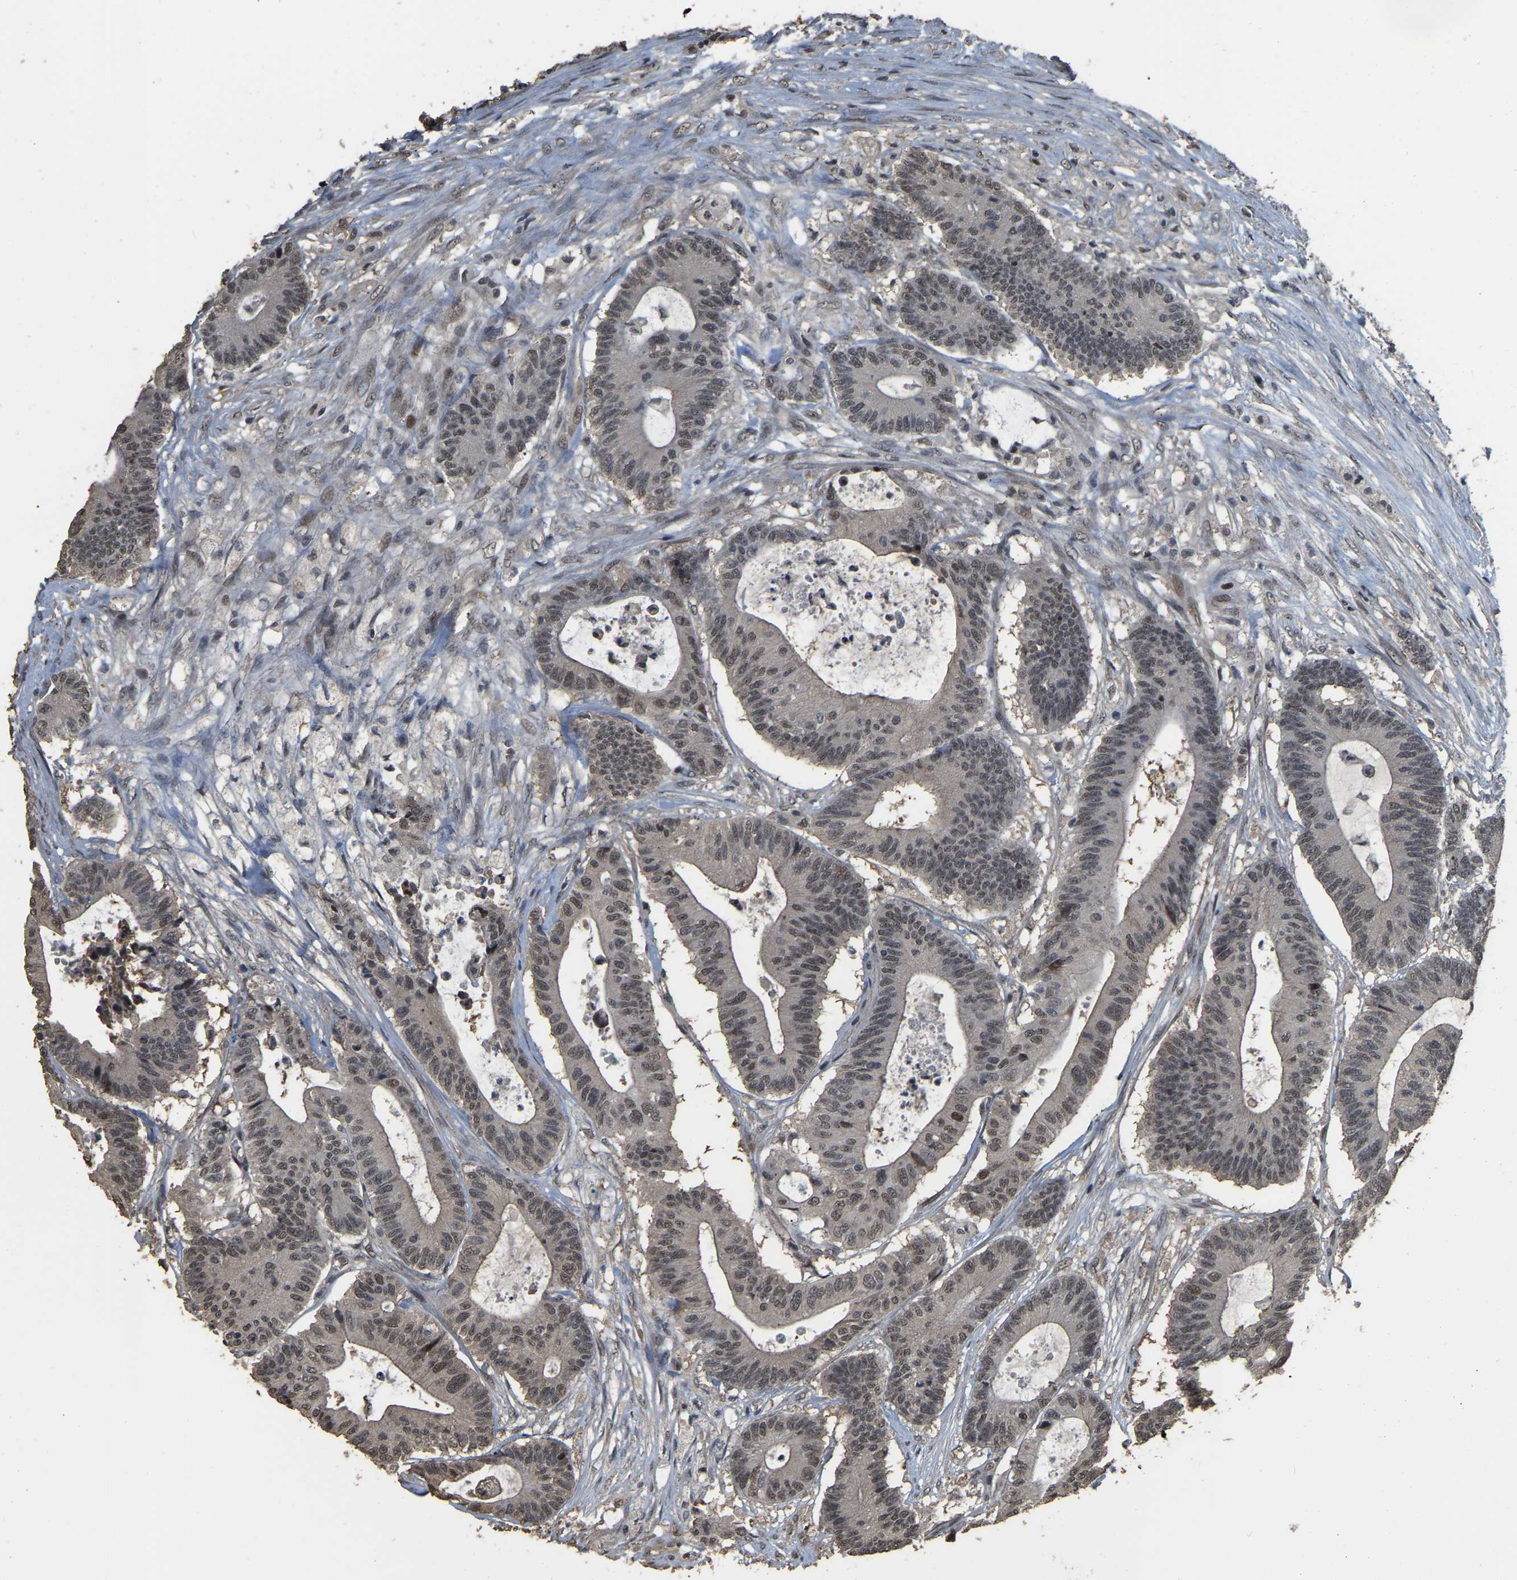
{"staining": {"intensity": "weak", "quantity": ">75%", "location": "nuclear"}, "tissue": "colorectal cancer", "cell_type": "Tumor cells", "image_type": "cancer", "snomed": [{"axis": "morphology", "description": "Adenocarcinoma, NOS"}, {"axis": "topography", "description": "Colon"}], "caption": "Tumor cells exhibit low levels of weak nuclear positivity in approximately >75% of cells in adenocarcinoma (colorectal).", "gene": "ARHGAP23", "patient": {"sex": "female", "age": 84}}